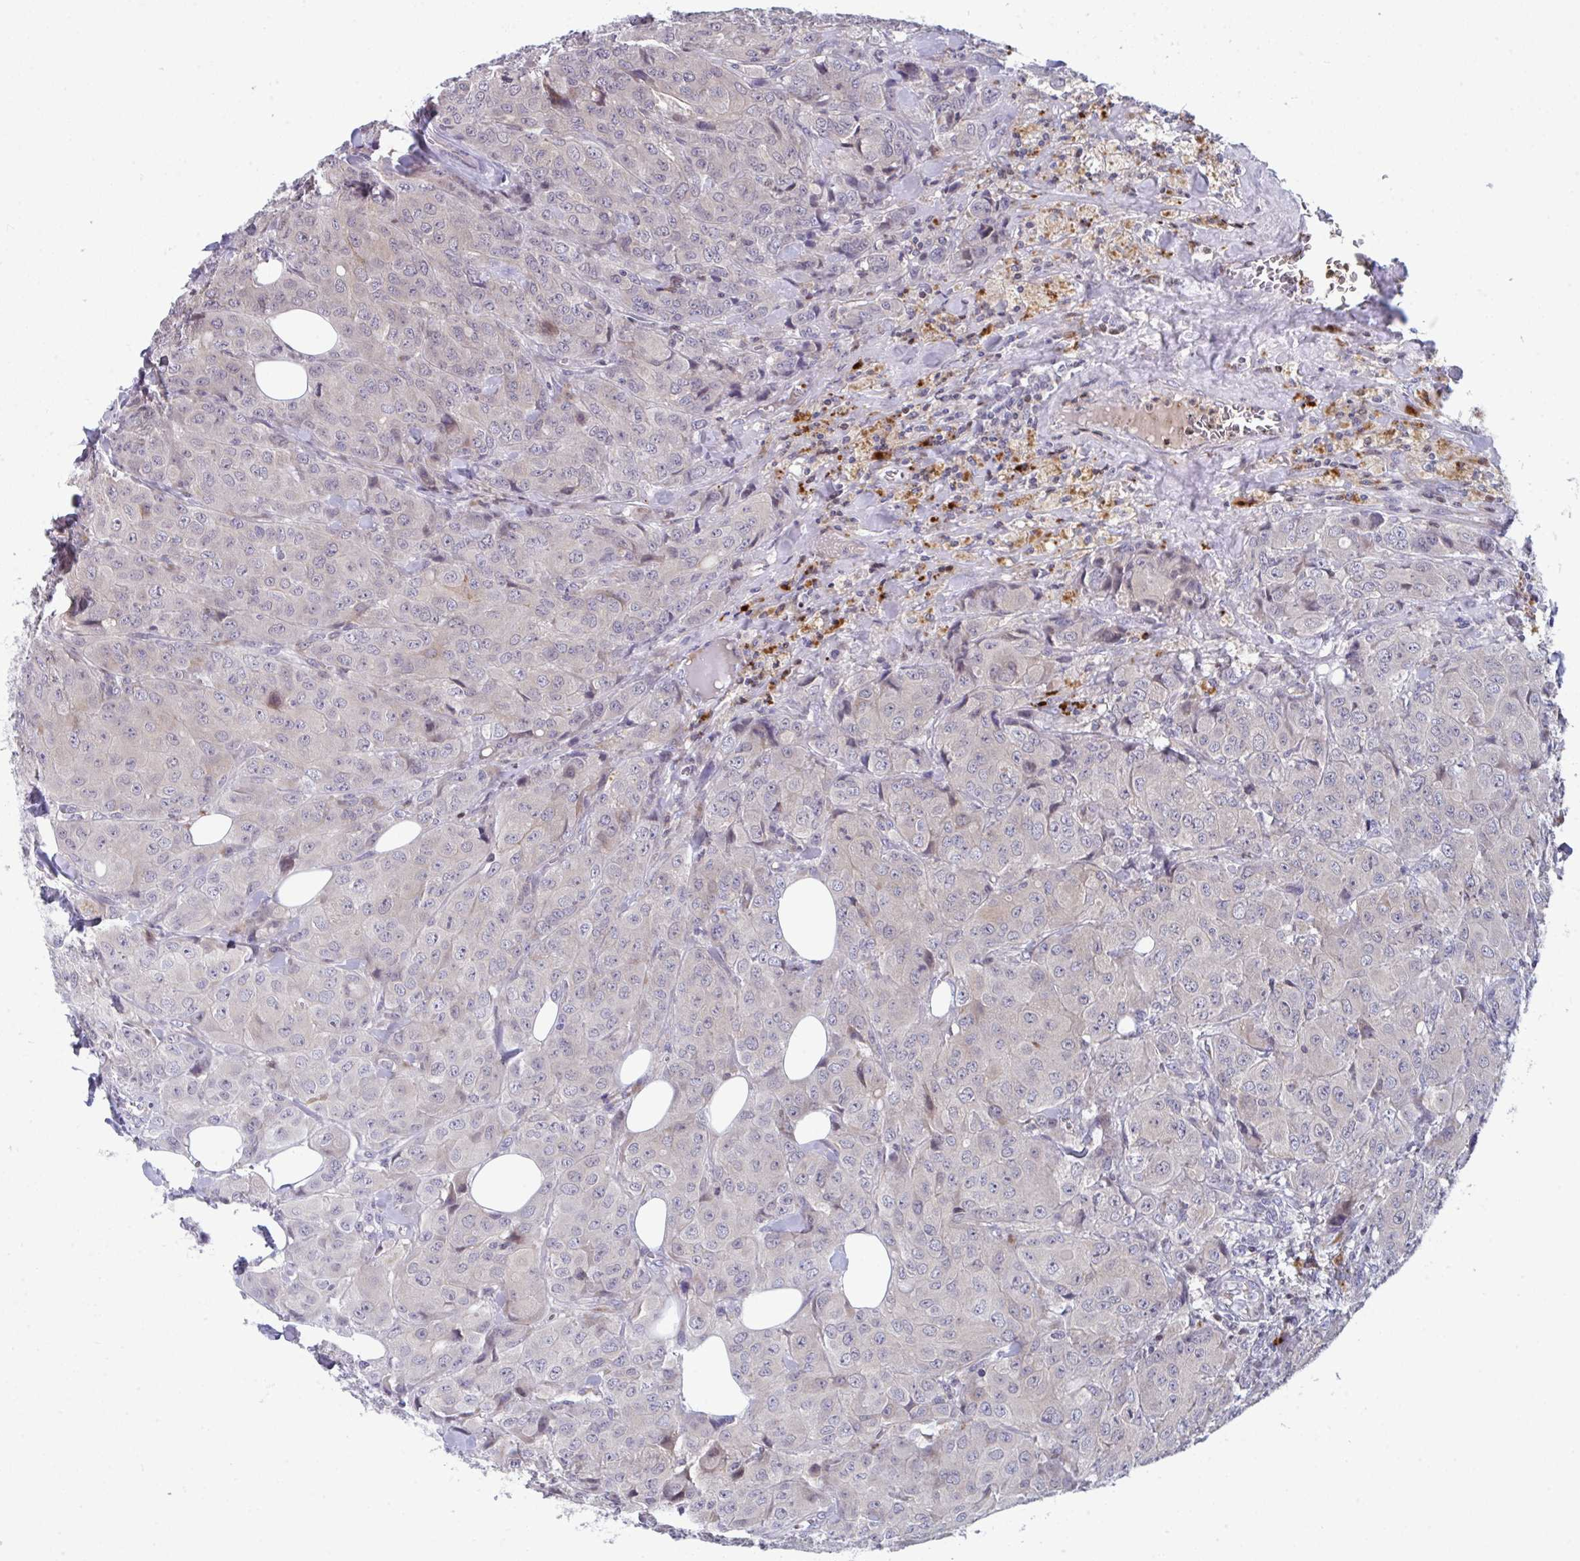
{"staining": {"intensity": "negative", "quantity": "none", "location": "none"}, "tissue": "breast cancer", "cell_type": "Tumor cells", "image_type": "cancer", "snomed": [{"axis": "morphology", "description": "Duct carcinoma"}, {"axis": "topography", "description": "Breast"}], "caption": "Immunohistochemistry (IHC) histopathology image of neoplastic tissue: human breast cancer stained with DAB displays no significant protein positivity in tumor cells.", "gene": "AOC2", "patient": {"sex": "female", "age": 43}}